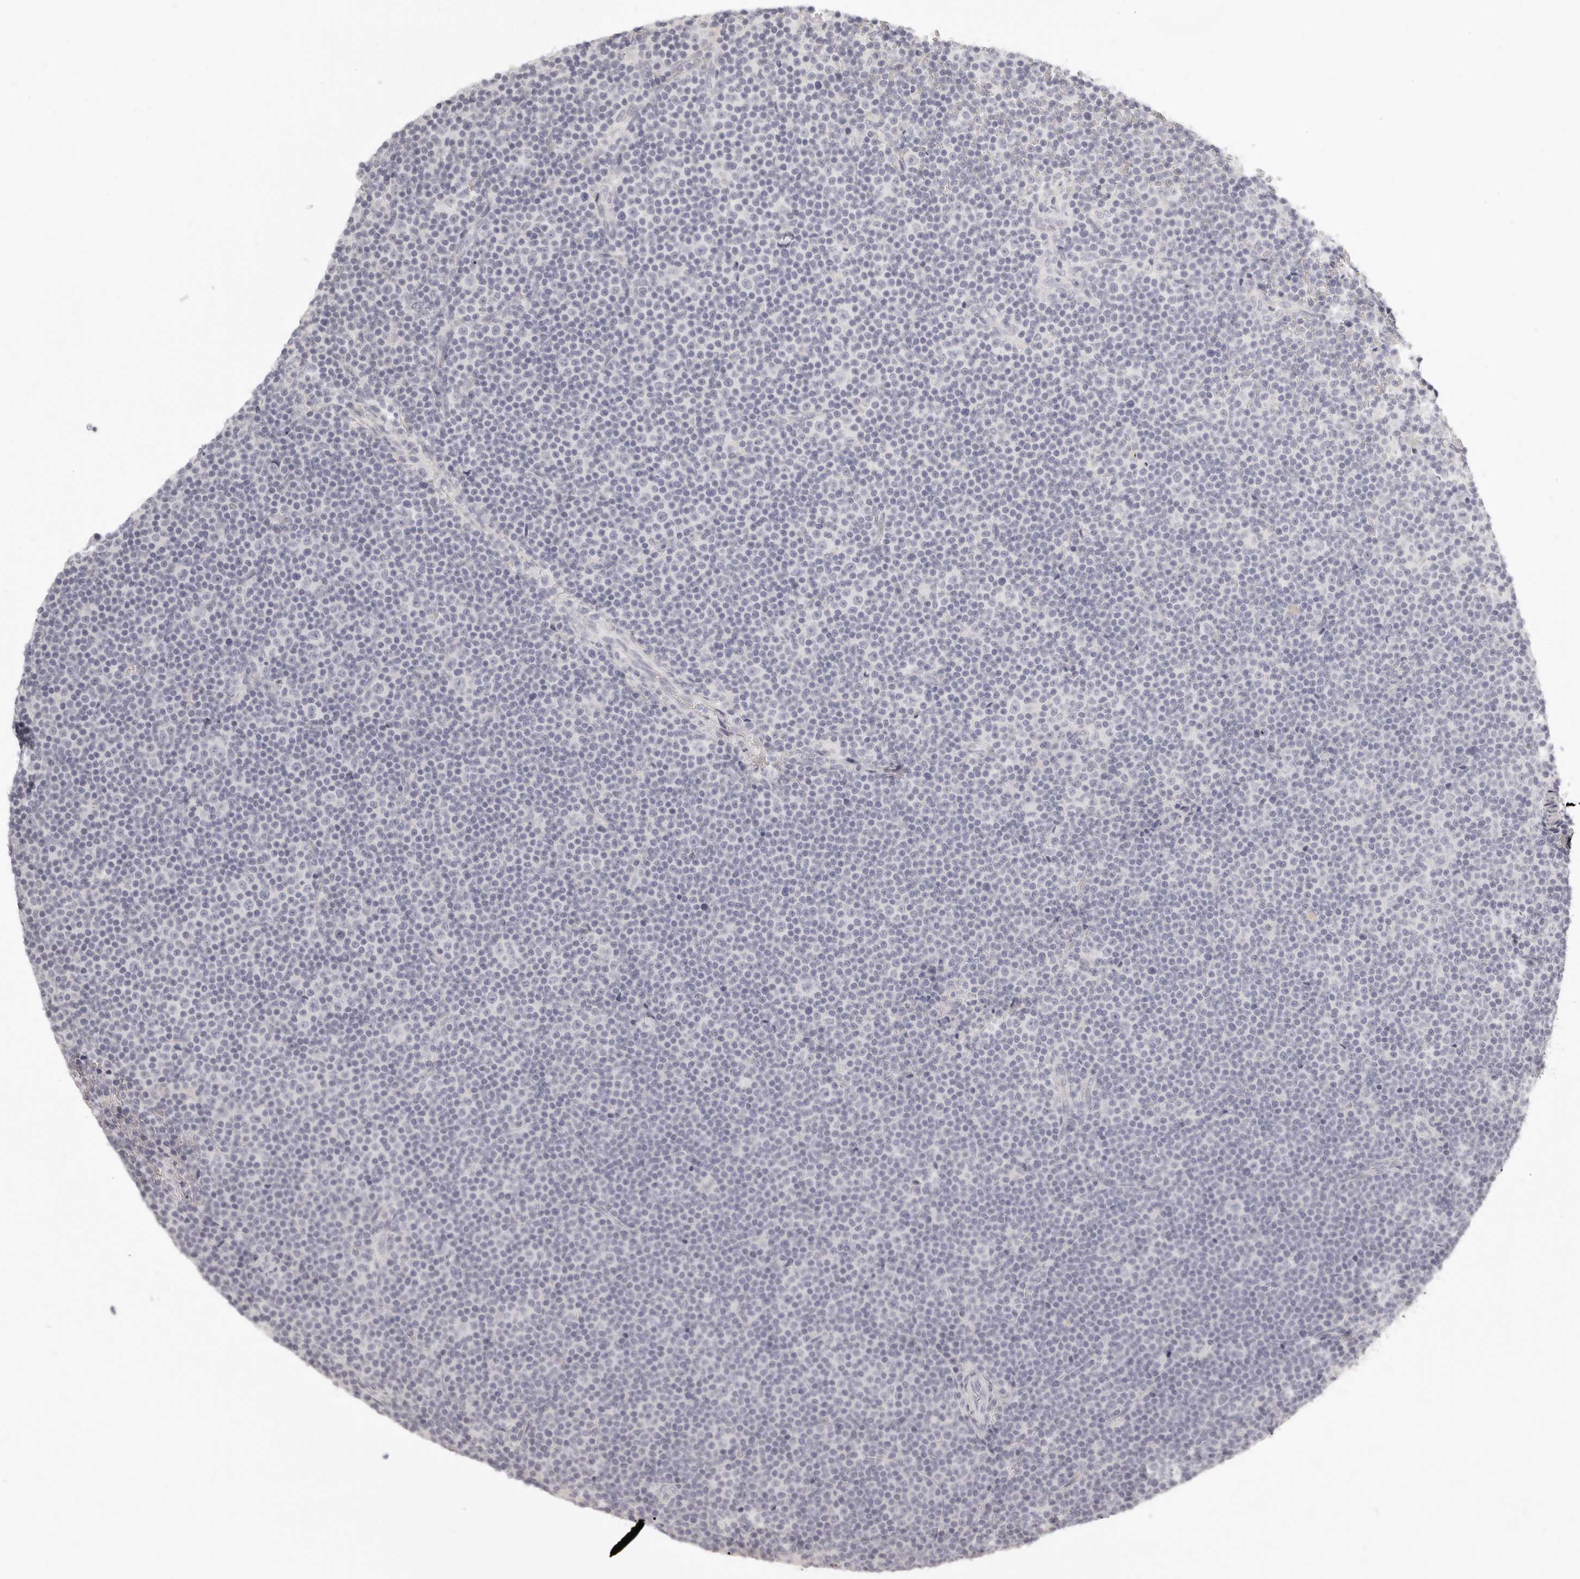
{"staining": {"intensity": "negative", "quantity": "none", "location": "none"}, "tissue": "lymphoma", "cell_type": "Tumor cells", "image_type": "cancer", "snomed": [{"axis": "morphology", "description": "Malignant lymphoma, non-Hodgkin's type, Low grade"}, {"axis": "topography", "description": "Lymph node"}], "caption": "Lymphoma stained for a protein using immunohistochemistry reveals no staining tumor cells.", "gene": "FABP1", "patient": {"sex": "female", "age": 67}}